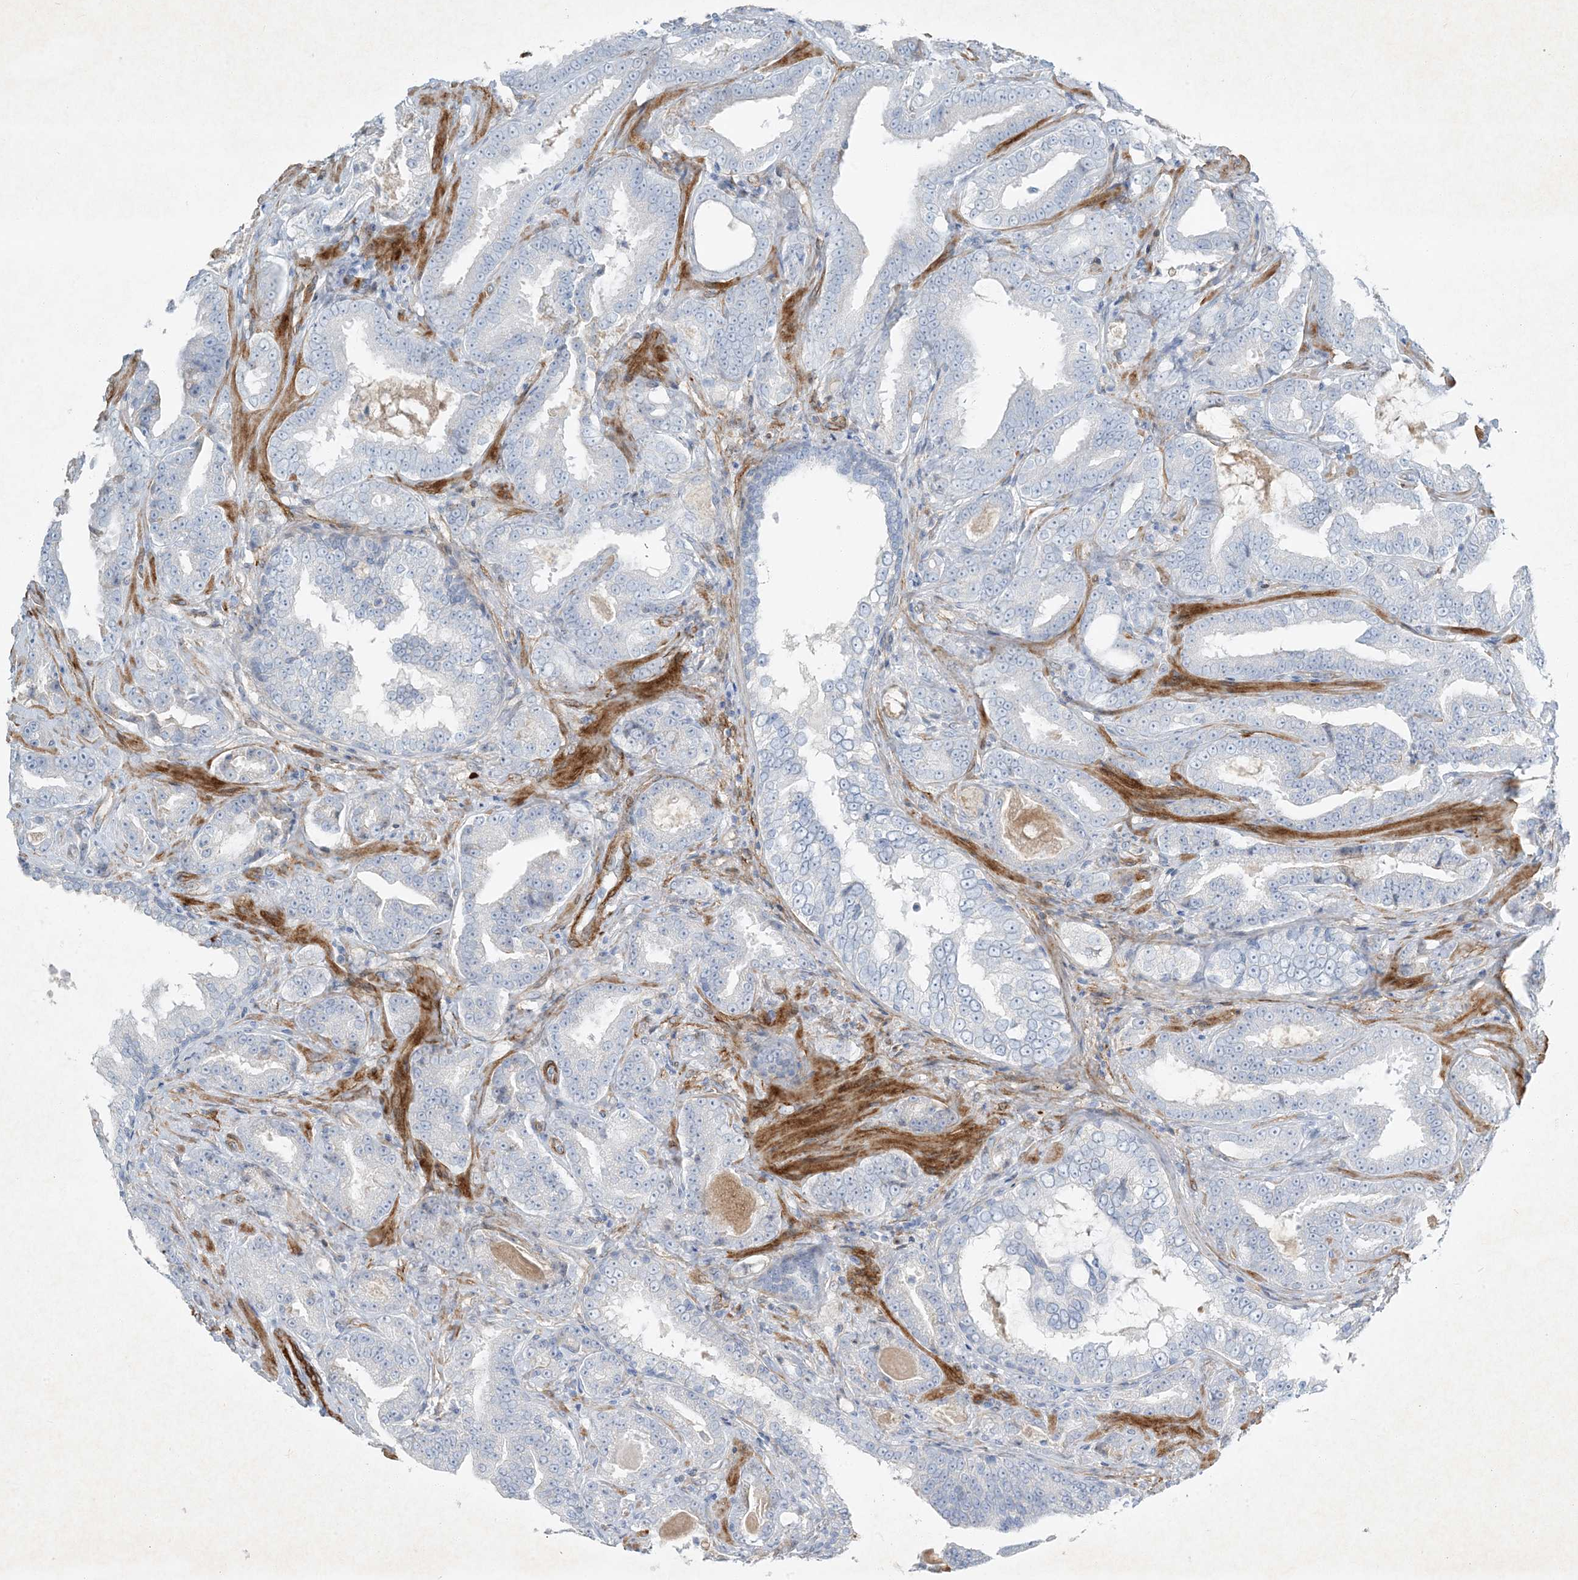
{"staining": {"intensity": "negative", "quantity": "none", "location": "none"}, "tissue": "prostate cancer", "cell_type": "Tumor cells", "image_type": "cancer", "snomed": [{"axis": "morphology", "description": "Adenocarcinoma, Low grade"}, {"axis": "topography", "description": "Prostate"}], "caption": "DAB (3,3'-diaminobenzidine) immunohistochemical staining of prostate adenocarcinoma (low-grade) exhibits no significant expression in tumor cells. The staining was performed using DAB (3,3'-diaminobenzidine) to visualize the protein expression in brown, while the nuclei were stained in blue with hematoxylin (Magnification: 20x).", "gene": "PGM5", "patient": {"sex": "male", "age": 60}}